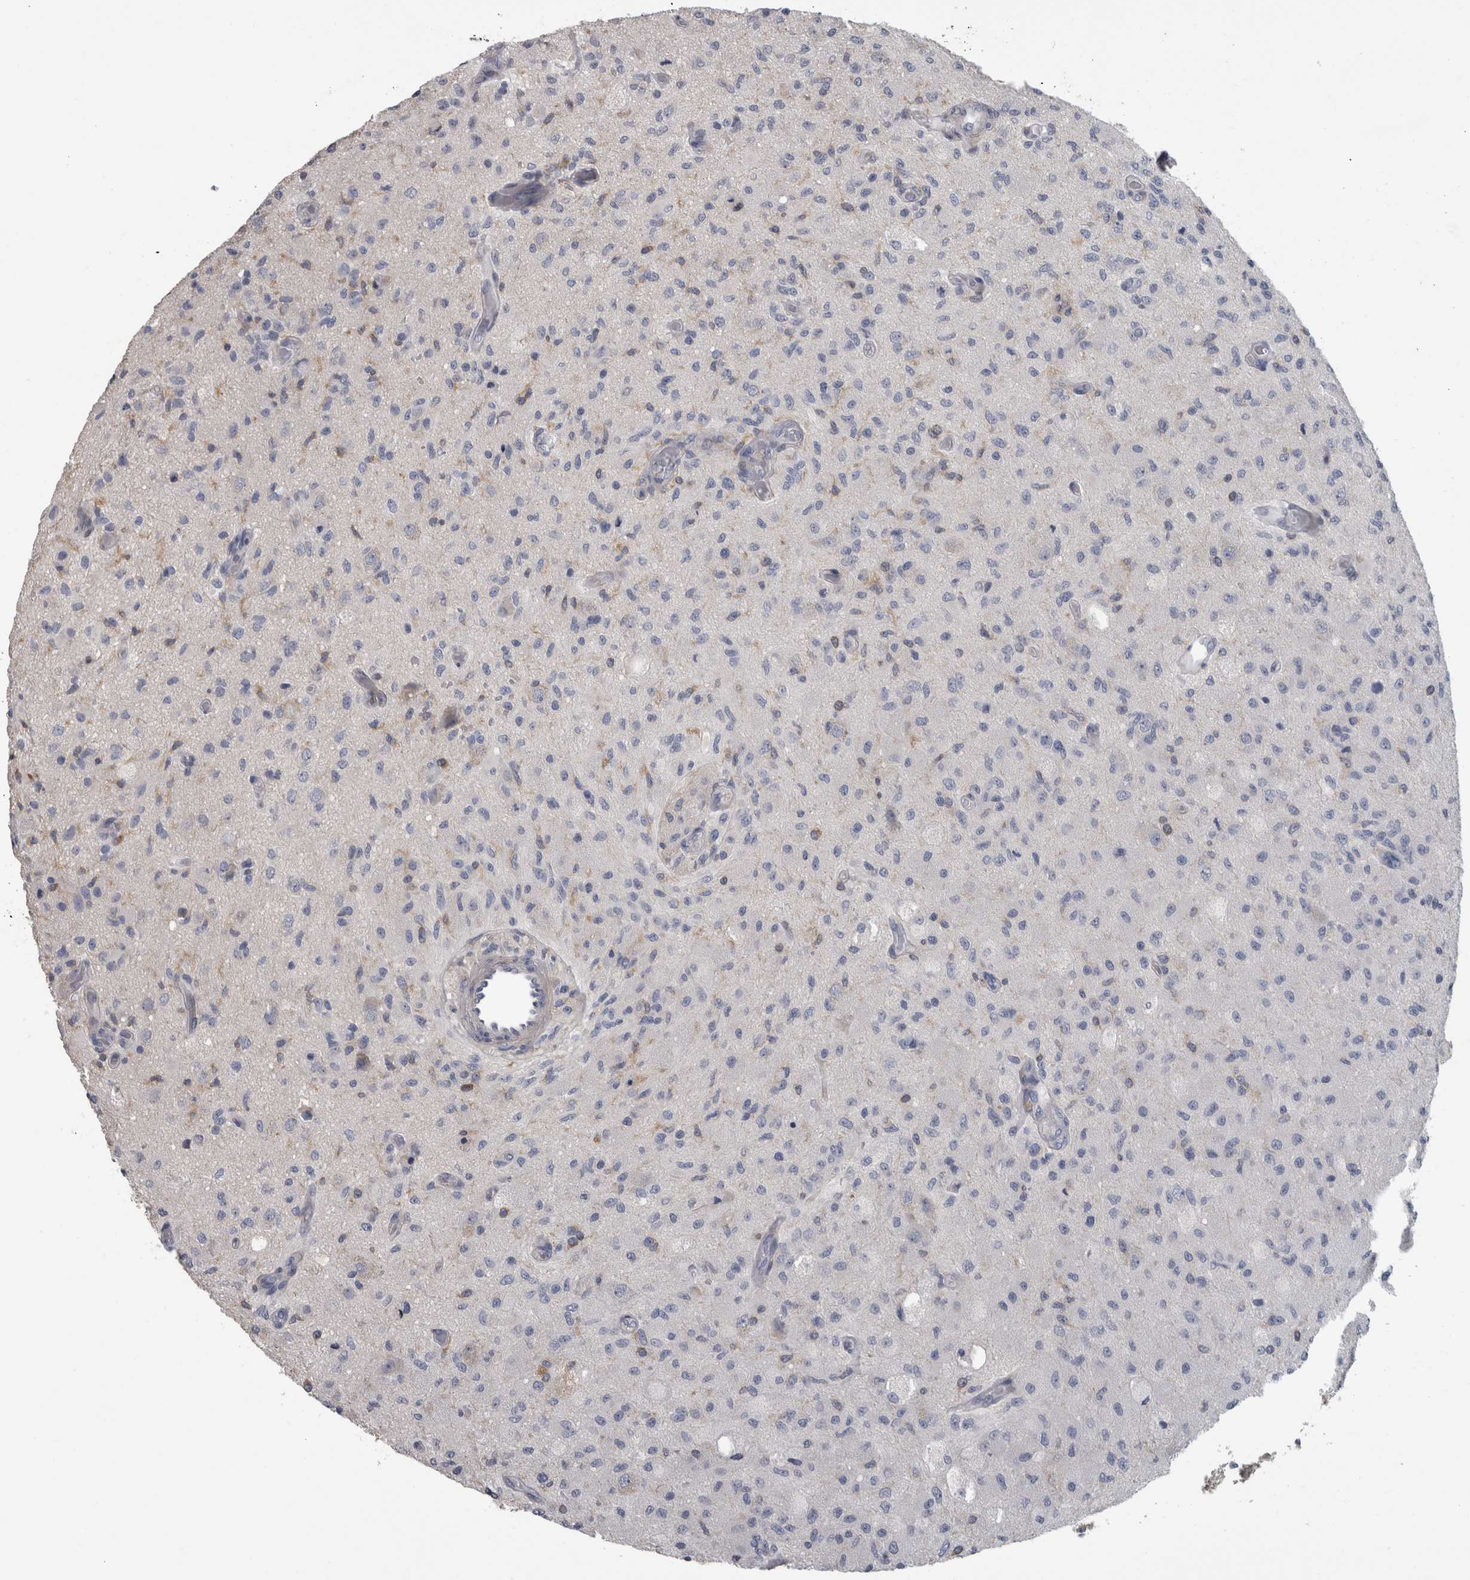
{"staining": {"intensity": "negative", "quantity": "none", "location": "none"}, "tissue": "glioma", "cell_type": "Tumor cells", "image_type": "cancer", "snomed": [{"axis": "morphology", "description": "Normal tissue, NOS"}, {"axis": "morphology", "description": "Glioma, malignant, High grade"}, {"axis": "topography", "description": "Cerebral cortex"}], "caption": "Immunohistochemistry (IHC) photomicrograph of human malignant glioma (high-grade) stained for a protein (brown), which reveals no expression in tumor cells.", "gene": "EFEMP2", "patient": {"sex": "male", "age": 77}}